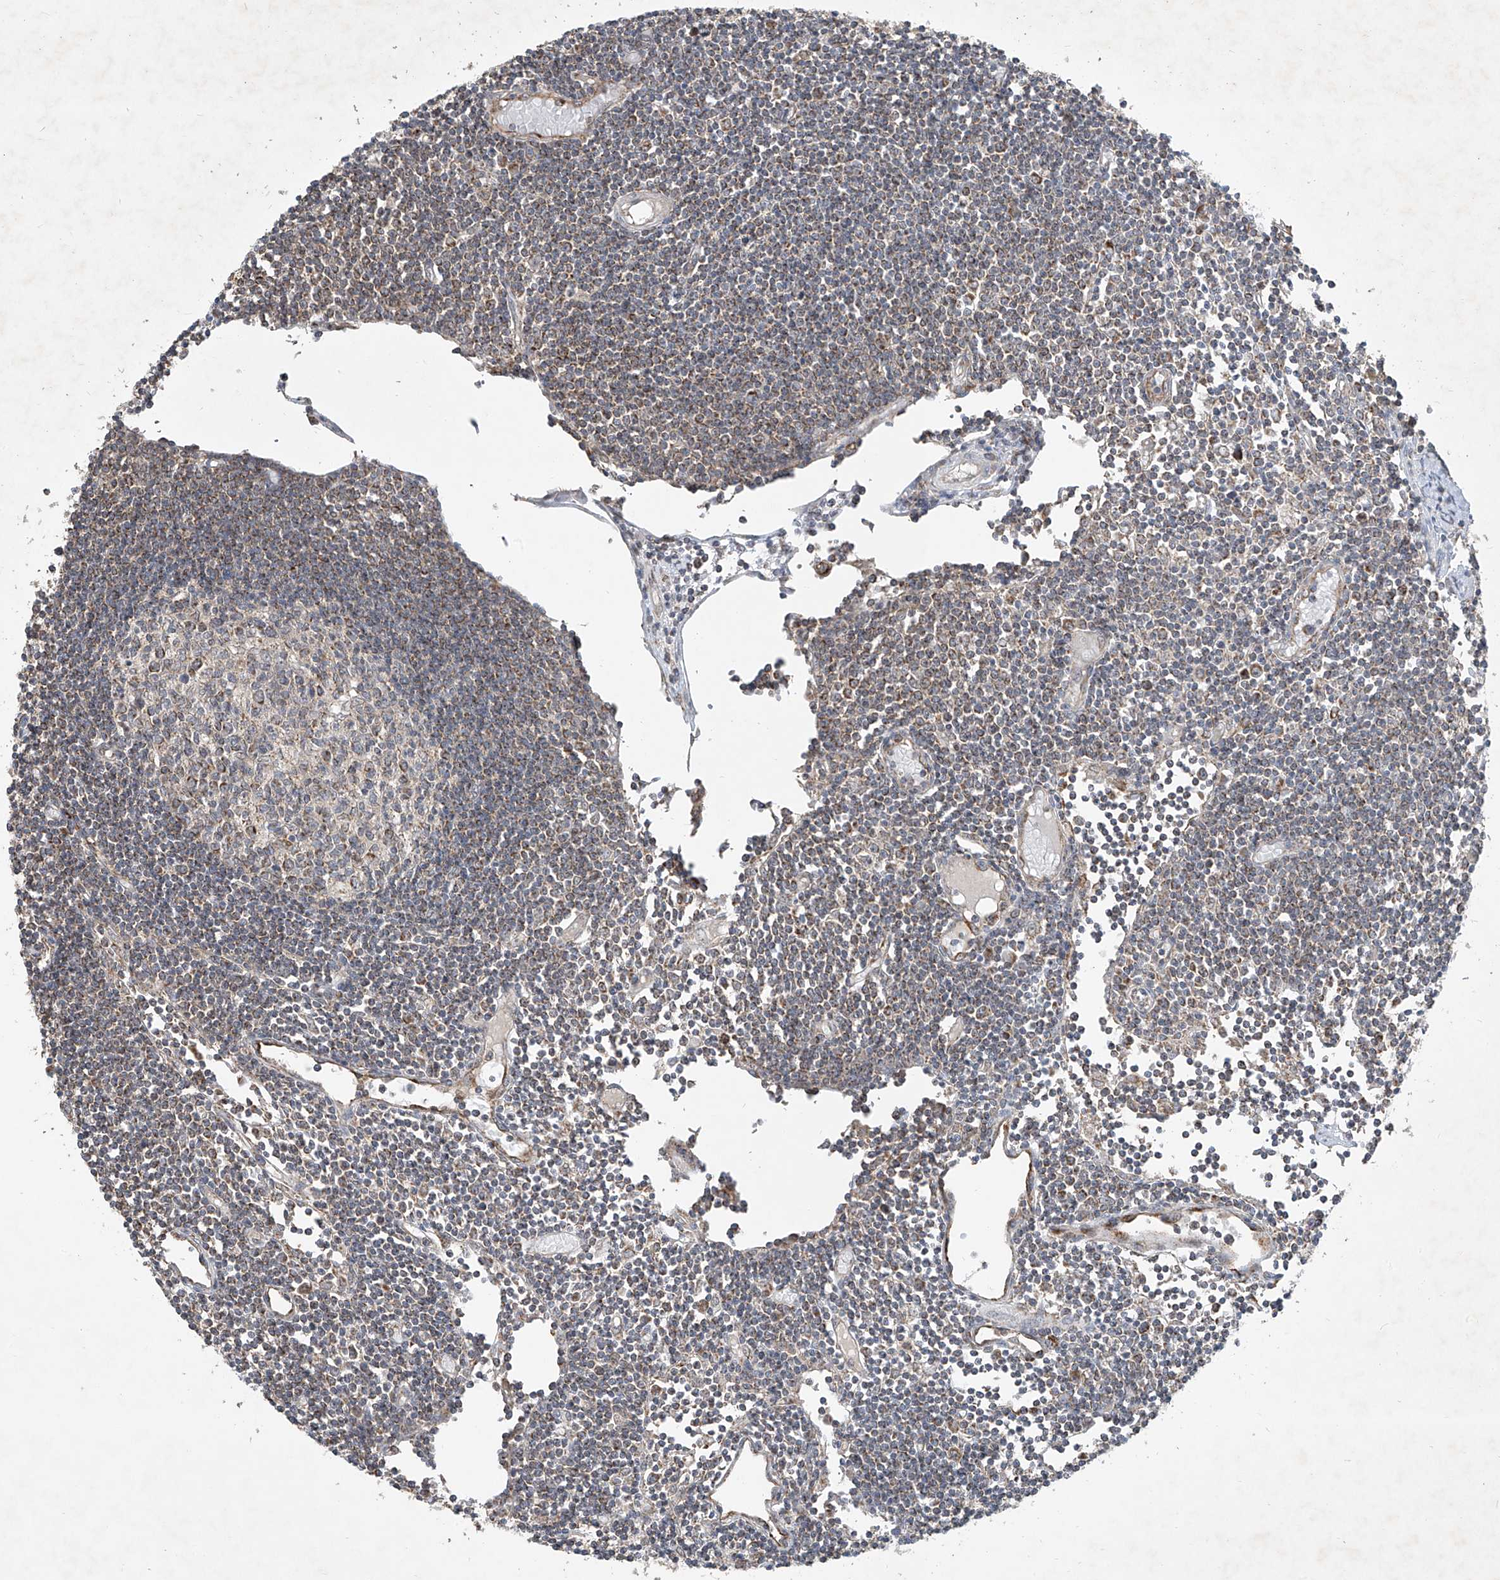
{"staining": {"intensity": "moderate", "quantity": "25%-75%", "location": "cytoplasmic/membranous"}, "tissue": "lymph node", "cell_type": "Germinal center cells", "image_type": "normal", "snomed": [{"axis": "morphology", "description": "Normal tissue, NOS"}, {"axis": "topography", "description": "Lymph node"}], "caption": "Germinal center cells show medium levels of moderate cytoplasmic/membranous expression in approximately 25%-75% of cells in benign human lymph node. The protein is shown in brown color, while the nuclei are stained blue.", "gene": "UQCC1", "patient": {"sex": "female", "age": 11}}